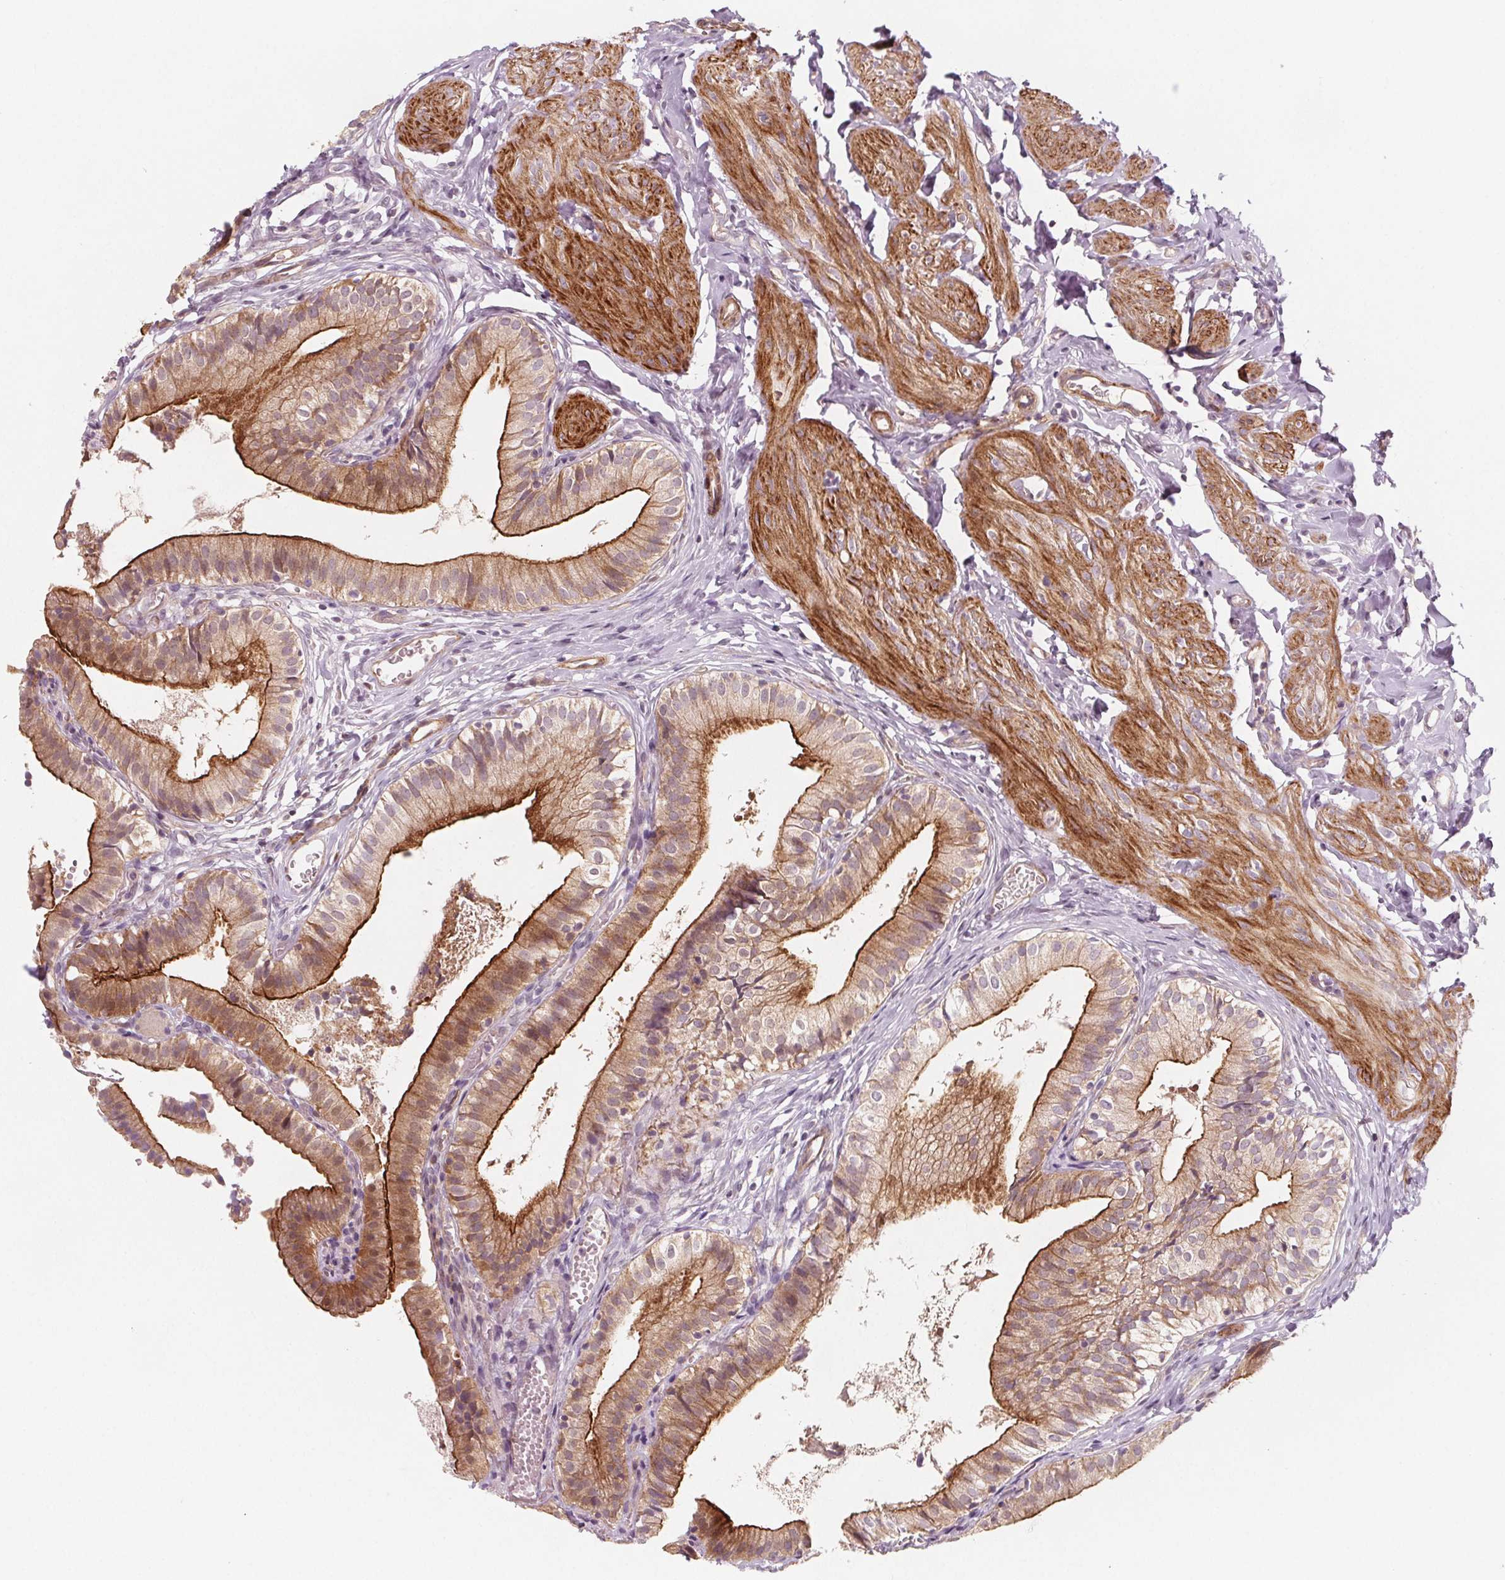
{"staining": {"intensity": "strong", "quantity": "25%-75%", "location": "cytoplasmic/membranous"}, "tissue": "gallbladder", "cell_type": "Glandular cells", "image_type": "normal", "snomed": [{"axis": "morphology", "description": "Normal tissue, NOS"}, {"axis": "topography", "description": "Gallbladder"}], "caption": "Benign gallbladder displays strong cytoplasmic/membranous staining in approximately 25%-75% of glandular cells, visualized by immunohistochemistry.", "gene": "ADAM33", "patient": {"sex": "female", "age": 47}}